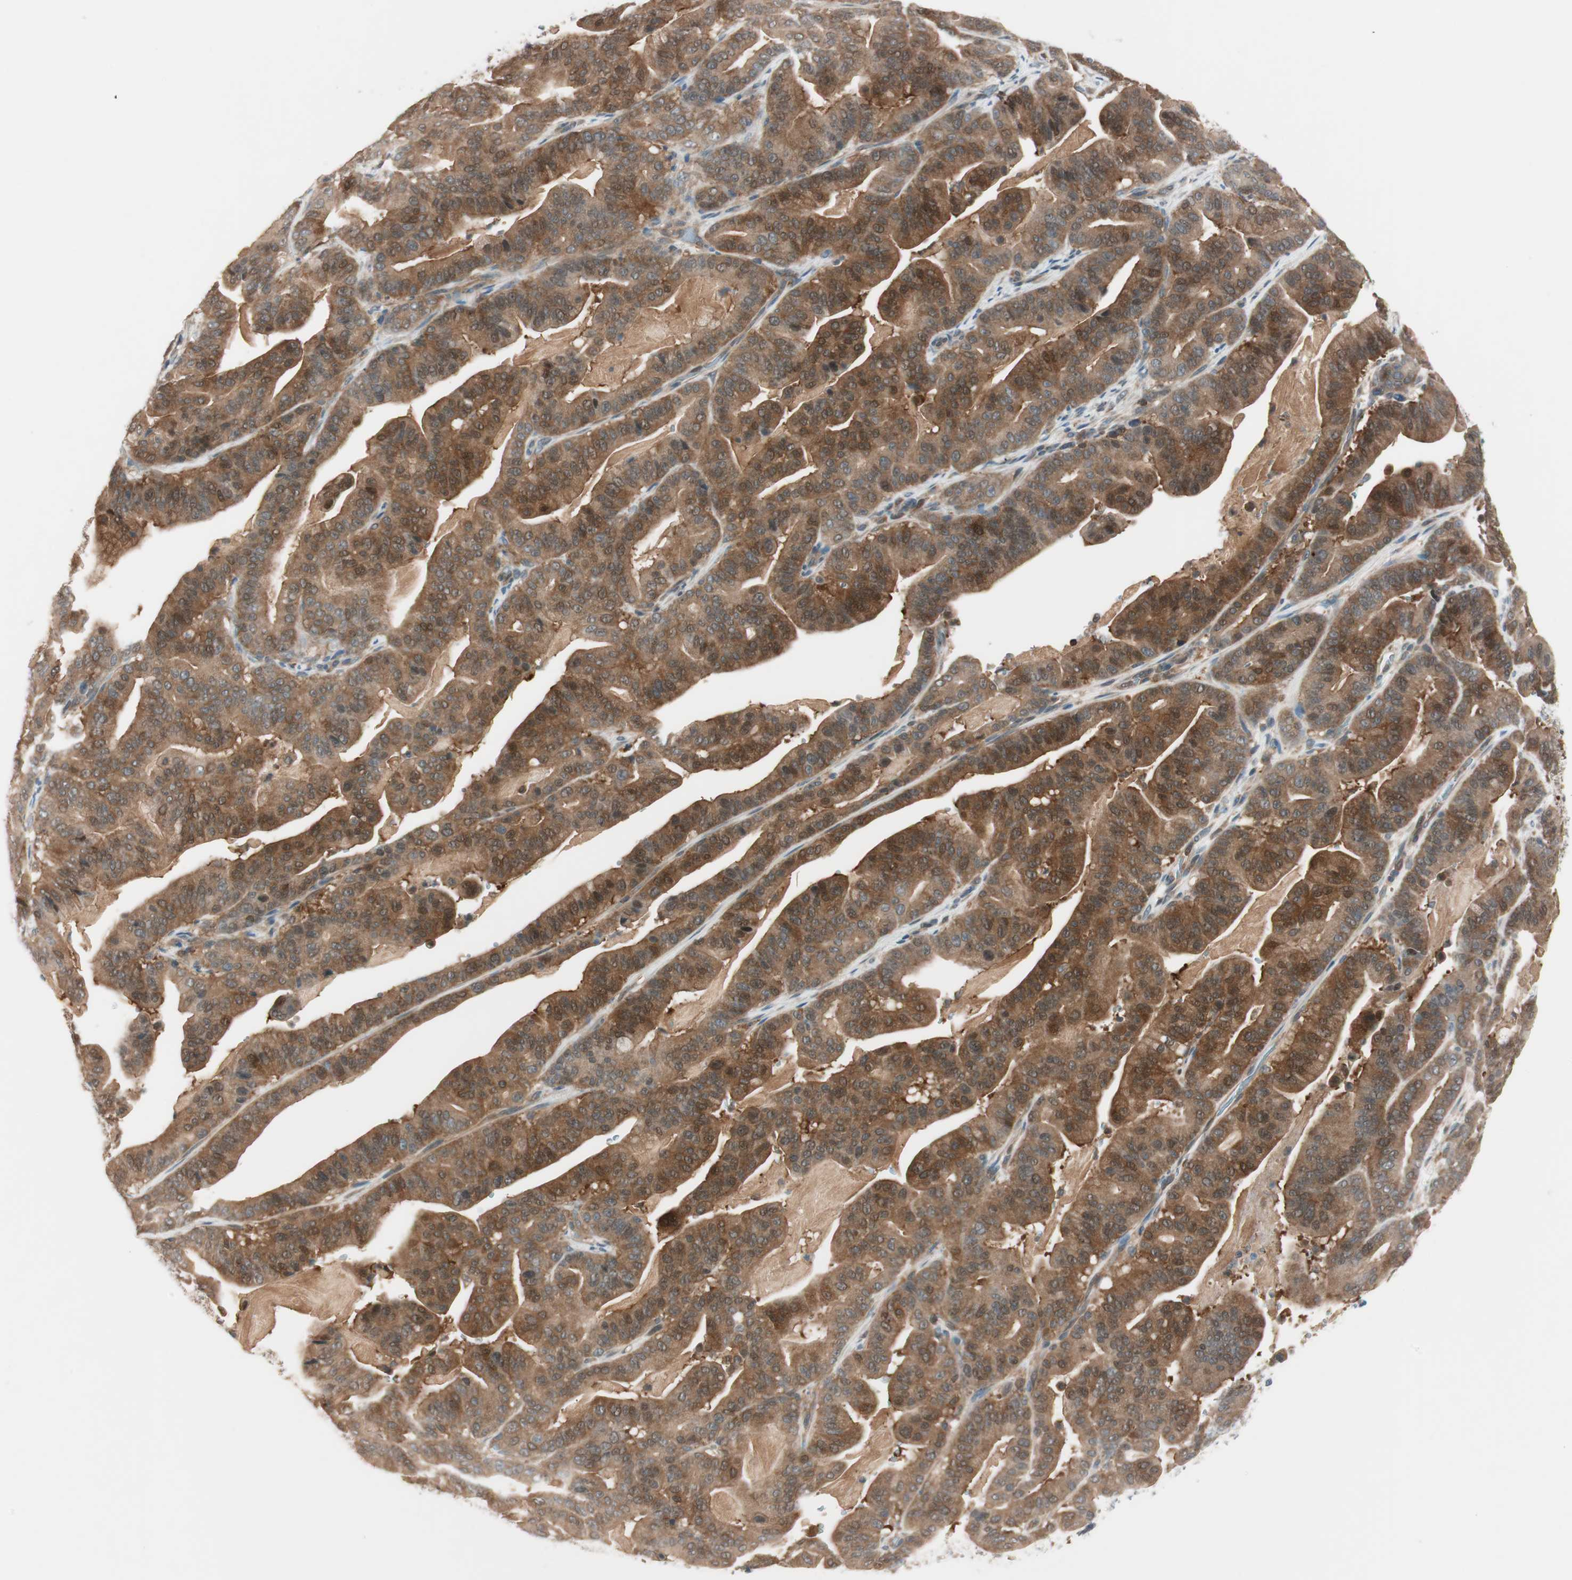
{"staining": {"intensity": "moderate", "quantity": ">75%", "location": "cytoplasmic/membranous"}, "tissue": "pancreatic cancer", "cell_type": "Tumor cells", "image_type": "cancer", "snomed": [{"axis": "morphology", "description": "Adenocarcinoma, NOS"}, {"axis": "topography", "description": "Pancreas"}], "caption": "This image reveals adenocarcinoma (pancreatic) stained with immunohistochemistry (IHC) to label a protein in brown. The cytoplasmic/membranous of tumor cells show moderate positivity for the protein. Nuclei are counter-stained blue.", "gene": "GALT", "patient": {"sex": "male", "age": 63}}